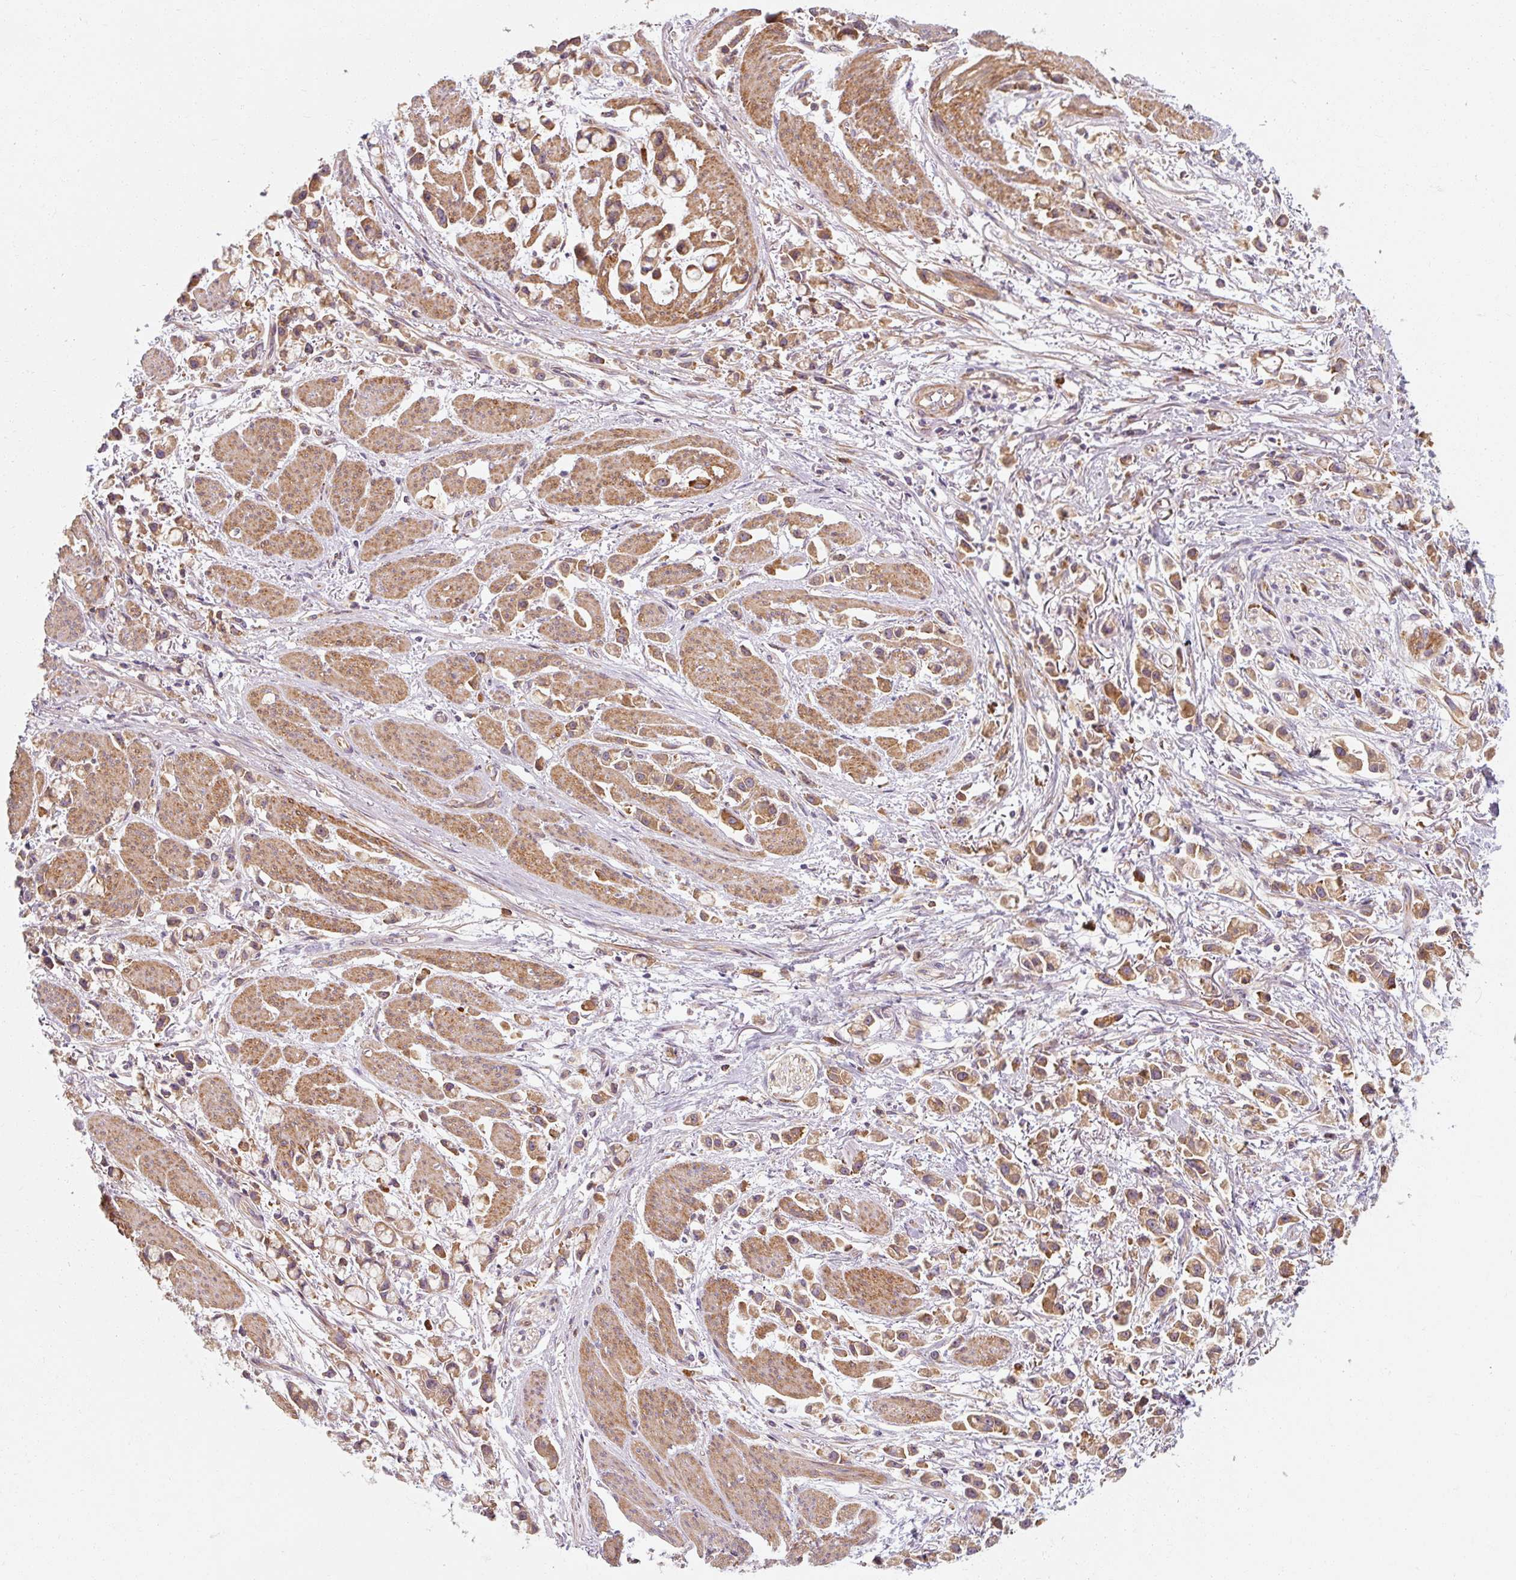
{"staining": {"intensity": "moderate", "quantity": ">75%", "location": "cytoplasmic/membranous"}, "tissue": "stomach cancer", "cell_type": "Tumor cells", "image_type": "cancer", "snomed": [{"axis": "morphology", "description": "Adenocarcinoma, NOS"}, {"axis": "topography", "description": "Stomach"}], "caption": "Stomach adenocarcinoma was stained to show a protein in brown. There is medium levels of moderate cytoplasmic/membranous expression in approximately >75% of tumor cells.", "gene": "TBC1D4", "patient": {"sex": "female", "age": 81}}